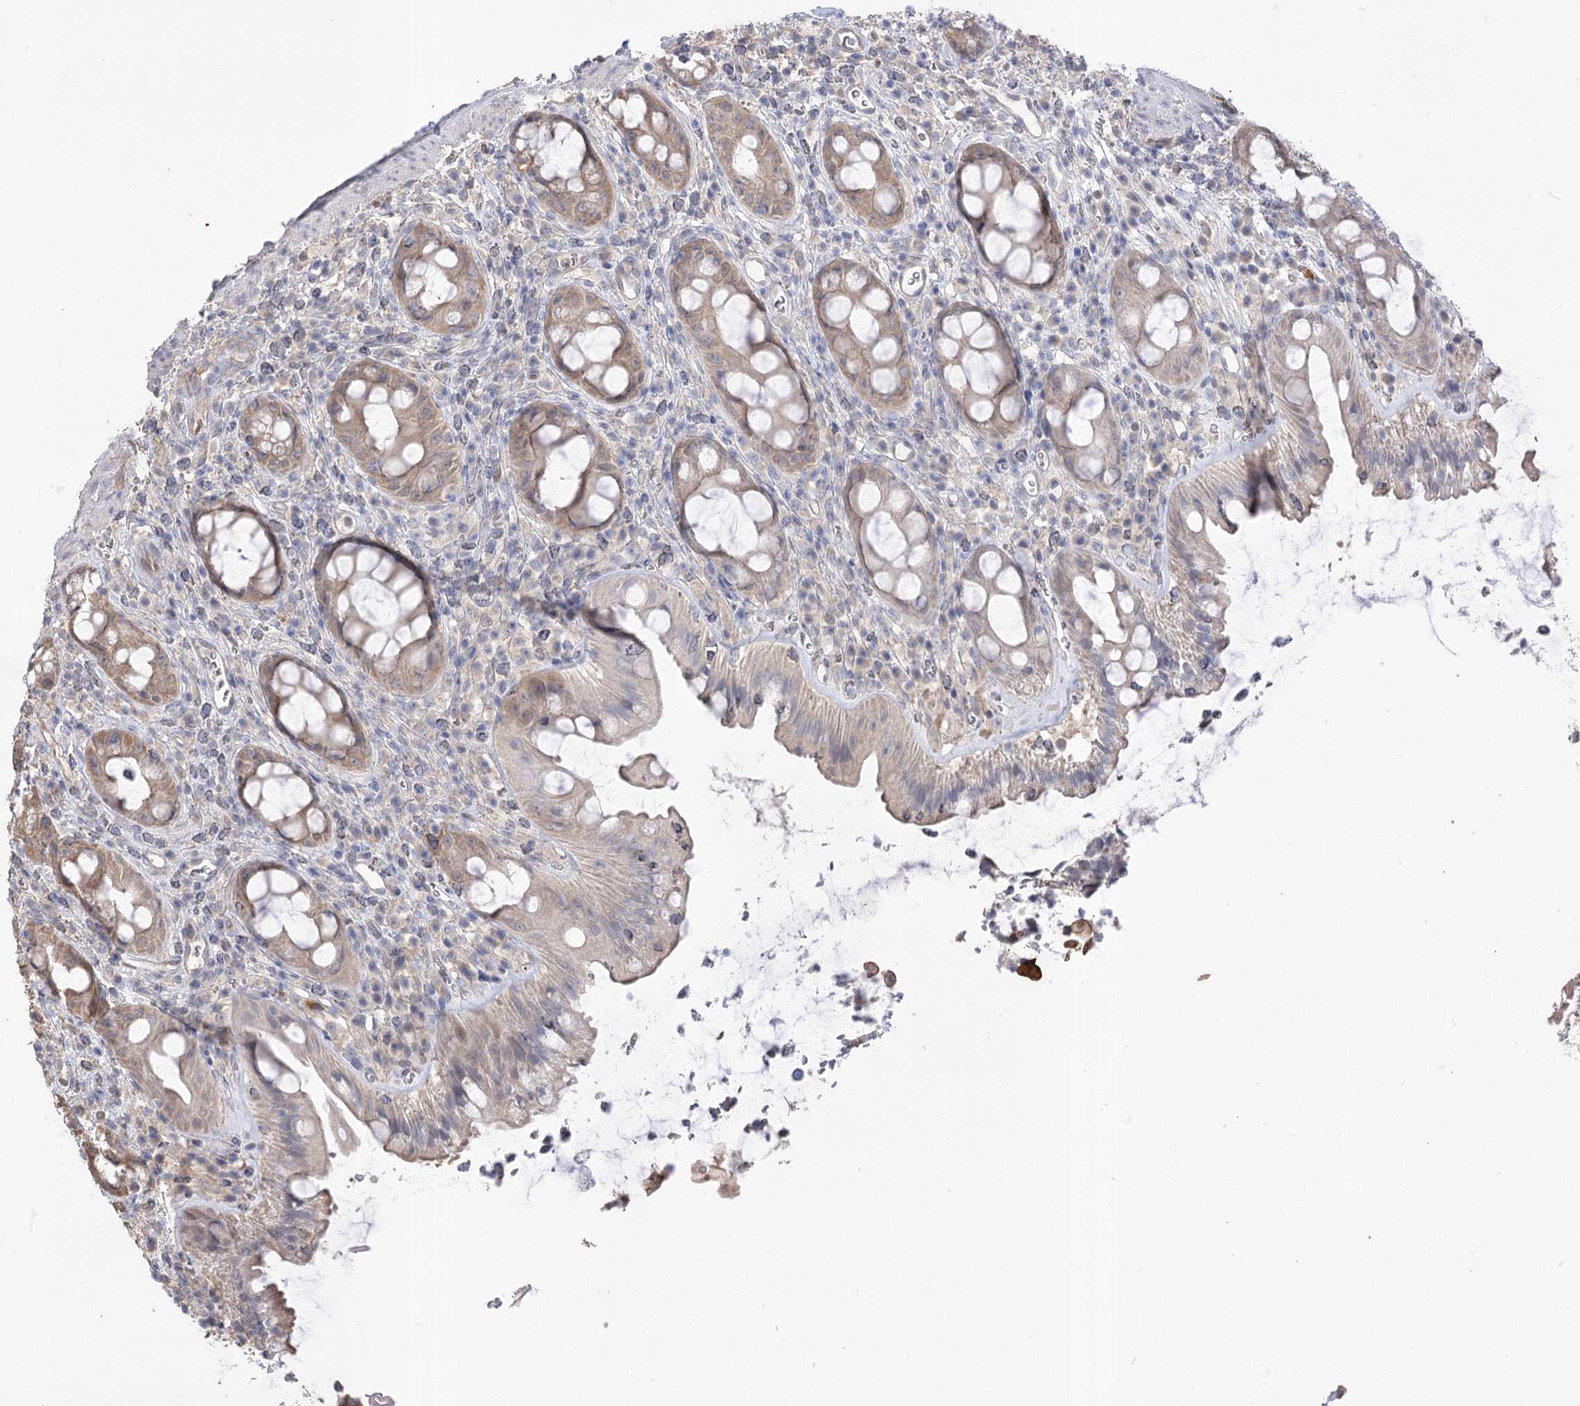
{"staining": {"intensity": "moderate", "quantity": "25%-75%", "location": "cytoplasmic/membranous"}, "tissue": "rectum", "cell_type": "Glandular cells", "image_type": "normal", "snomed": [{"axis": "morphology", "description": "Normal tissue, NOS"}, {"axis": "topography", "description": "Rectum"}], "caption": "A histopathology image showing moderate cytoplasmic/membranous positivity in about 25%-75% of glandular cells in benign rectum, as visualized by brown immunohistochemical staining.", "gene": "R3HDM2", "patient": {"sex": "female", "age": 57}}